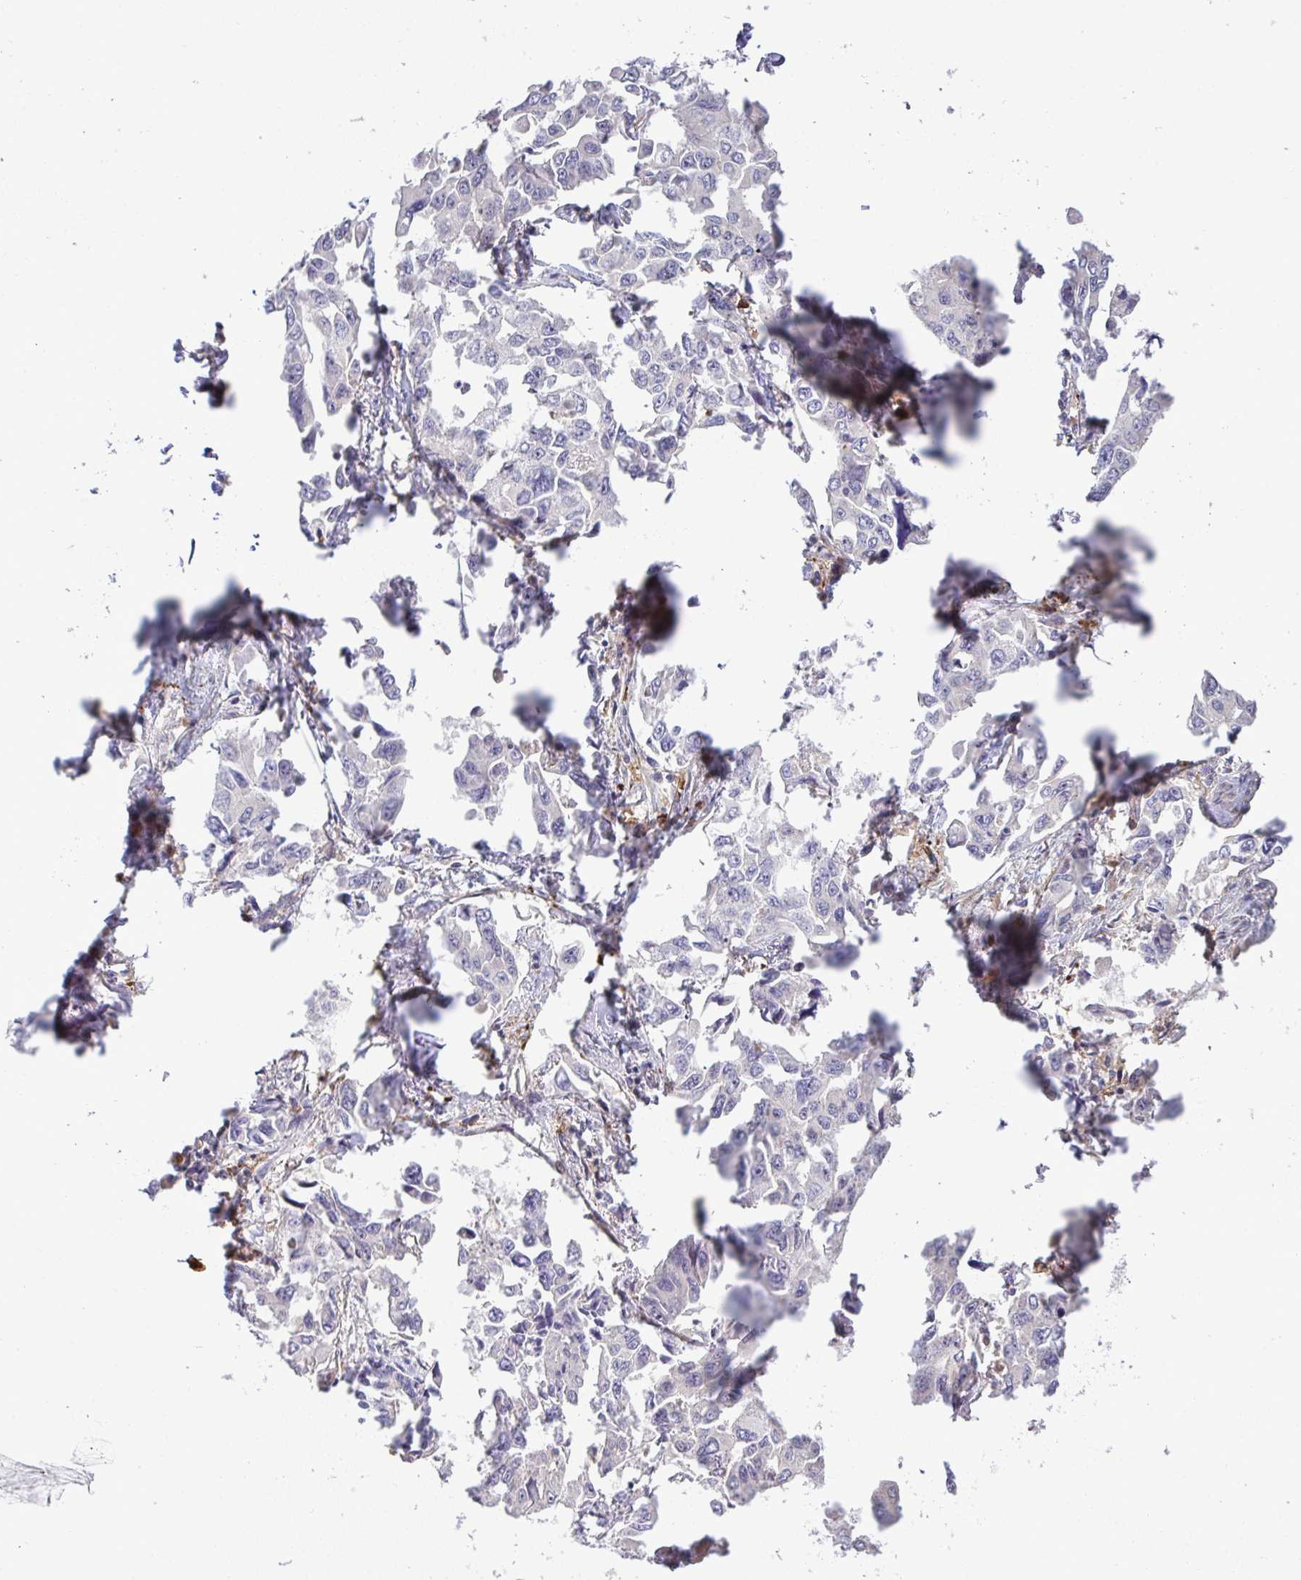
{"staining": {"intensity": "negative", "quantity": "none", "location": "none"}, "tissue": "lung cancer", "cell_type": "Tumor cells", "image_type": "cancer", "snomed": [{"axis": "morphology", "description": "Adenocarcinoma, NOS"}, {"axis": "topography", "description": "Lung"}], "caption": "IHC of human adenocarcinoma (lung) reveals no expression in tumor cells. (IHC, brightfield microscopy, high magnification).", "gene": "GRID2", "patient": {"sex": "male", "age": 64}}